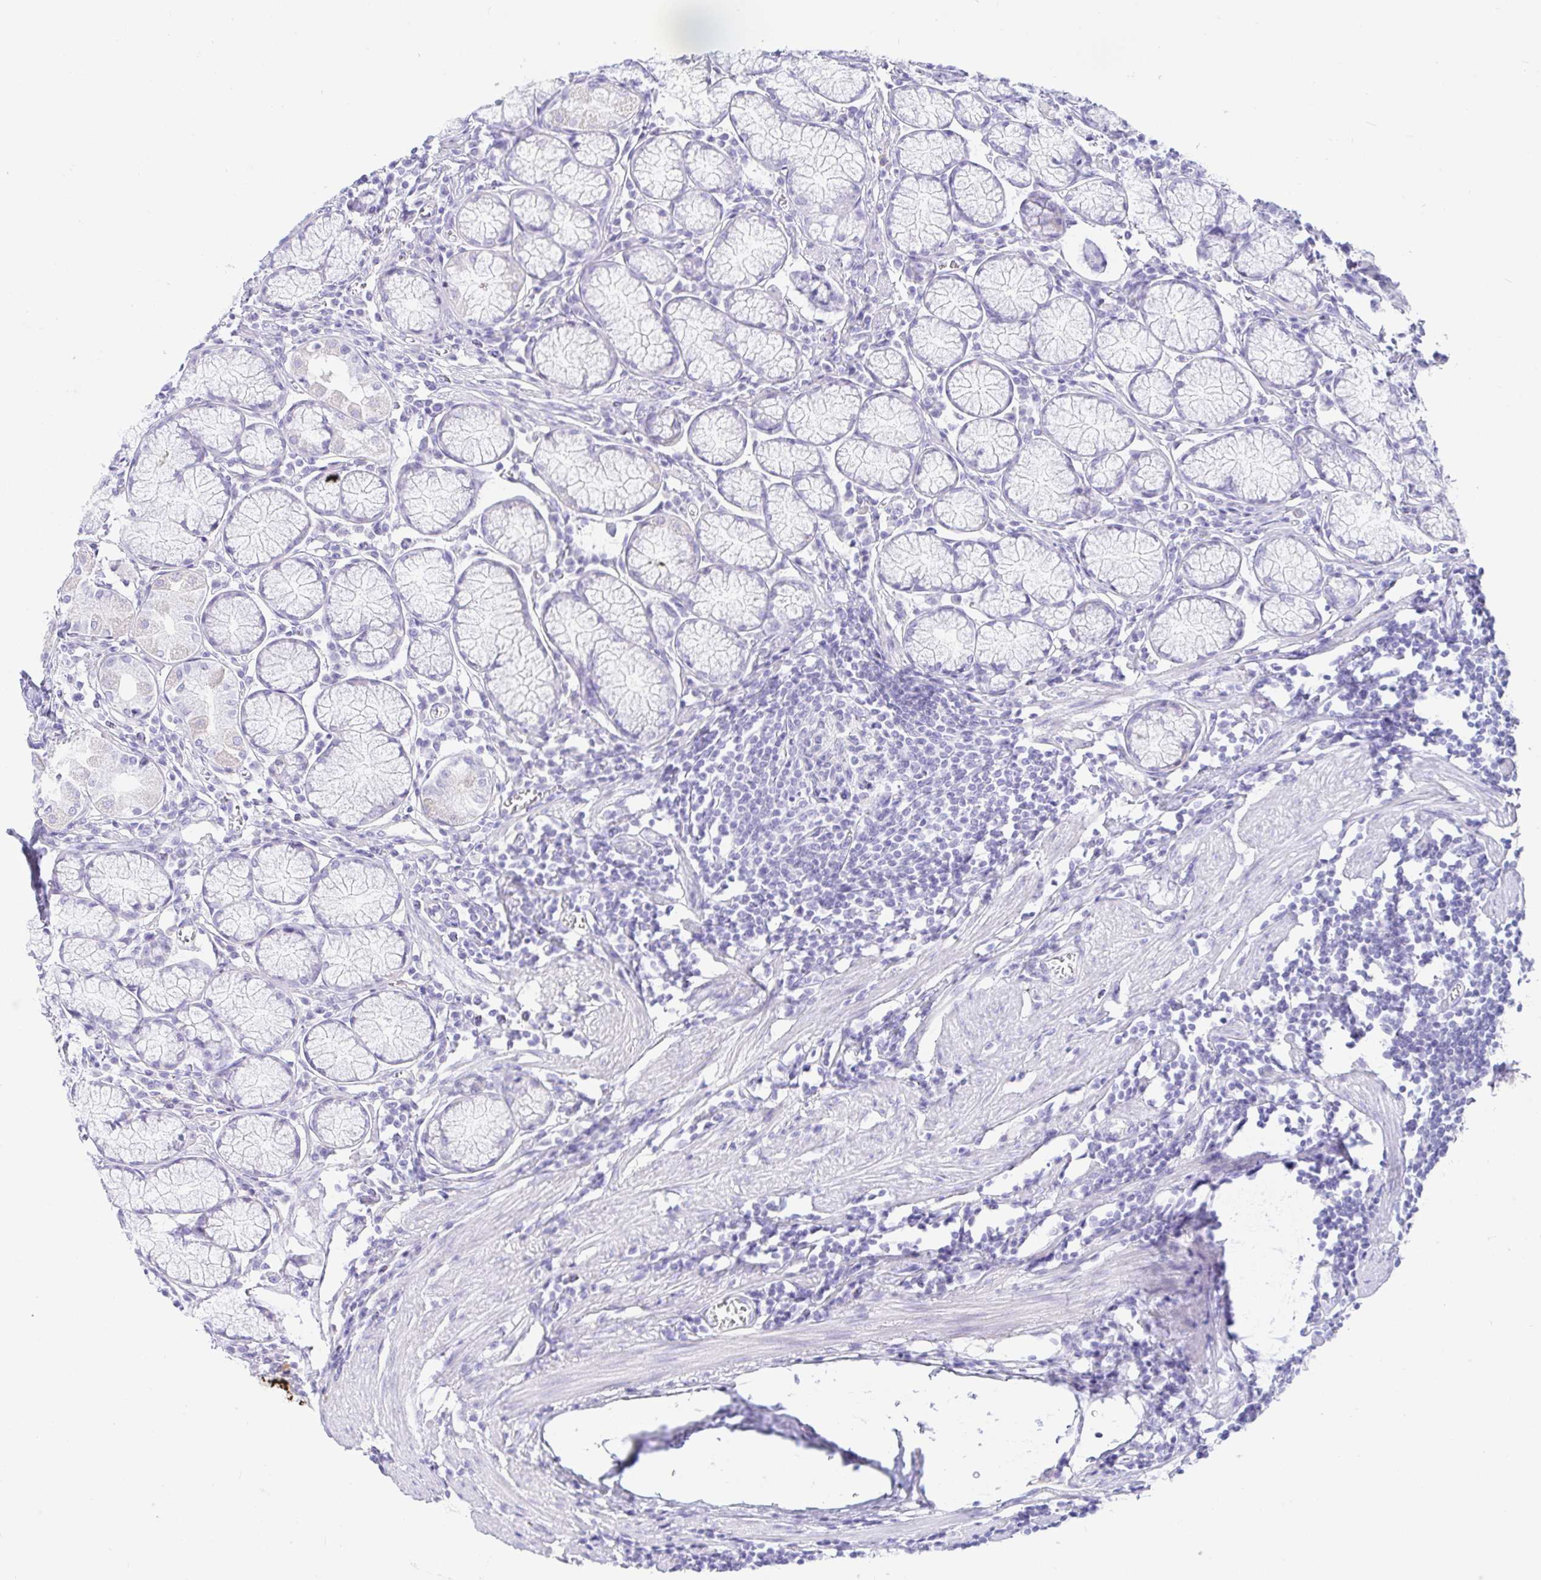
{"staining": {"intensity": "negative", "quantity": "none", "location": "none"}, "tissue": "stomach", "cell_type": "Glandular cells", "image_type": "normal", "snomed": [{"axis": "morphology", "description": "Normal tissue, NOS"}, {"axis": "topography", "description": "Stomach"}], "caption": "IHC of unremarkable human stomach shows no expression in glandular cells. (DAB (3,3'-diaminobenzidine) IHC with hematoxylin counter stain).", "gene": "PAX8", "patient": {"sex": "male", "age": 55}}